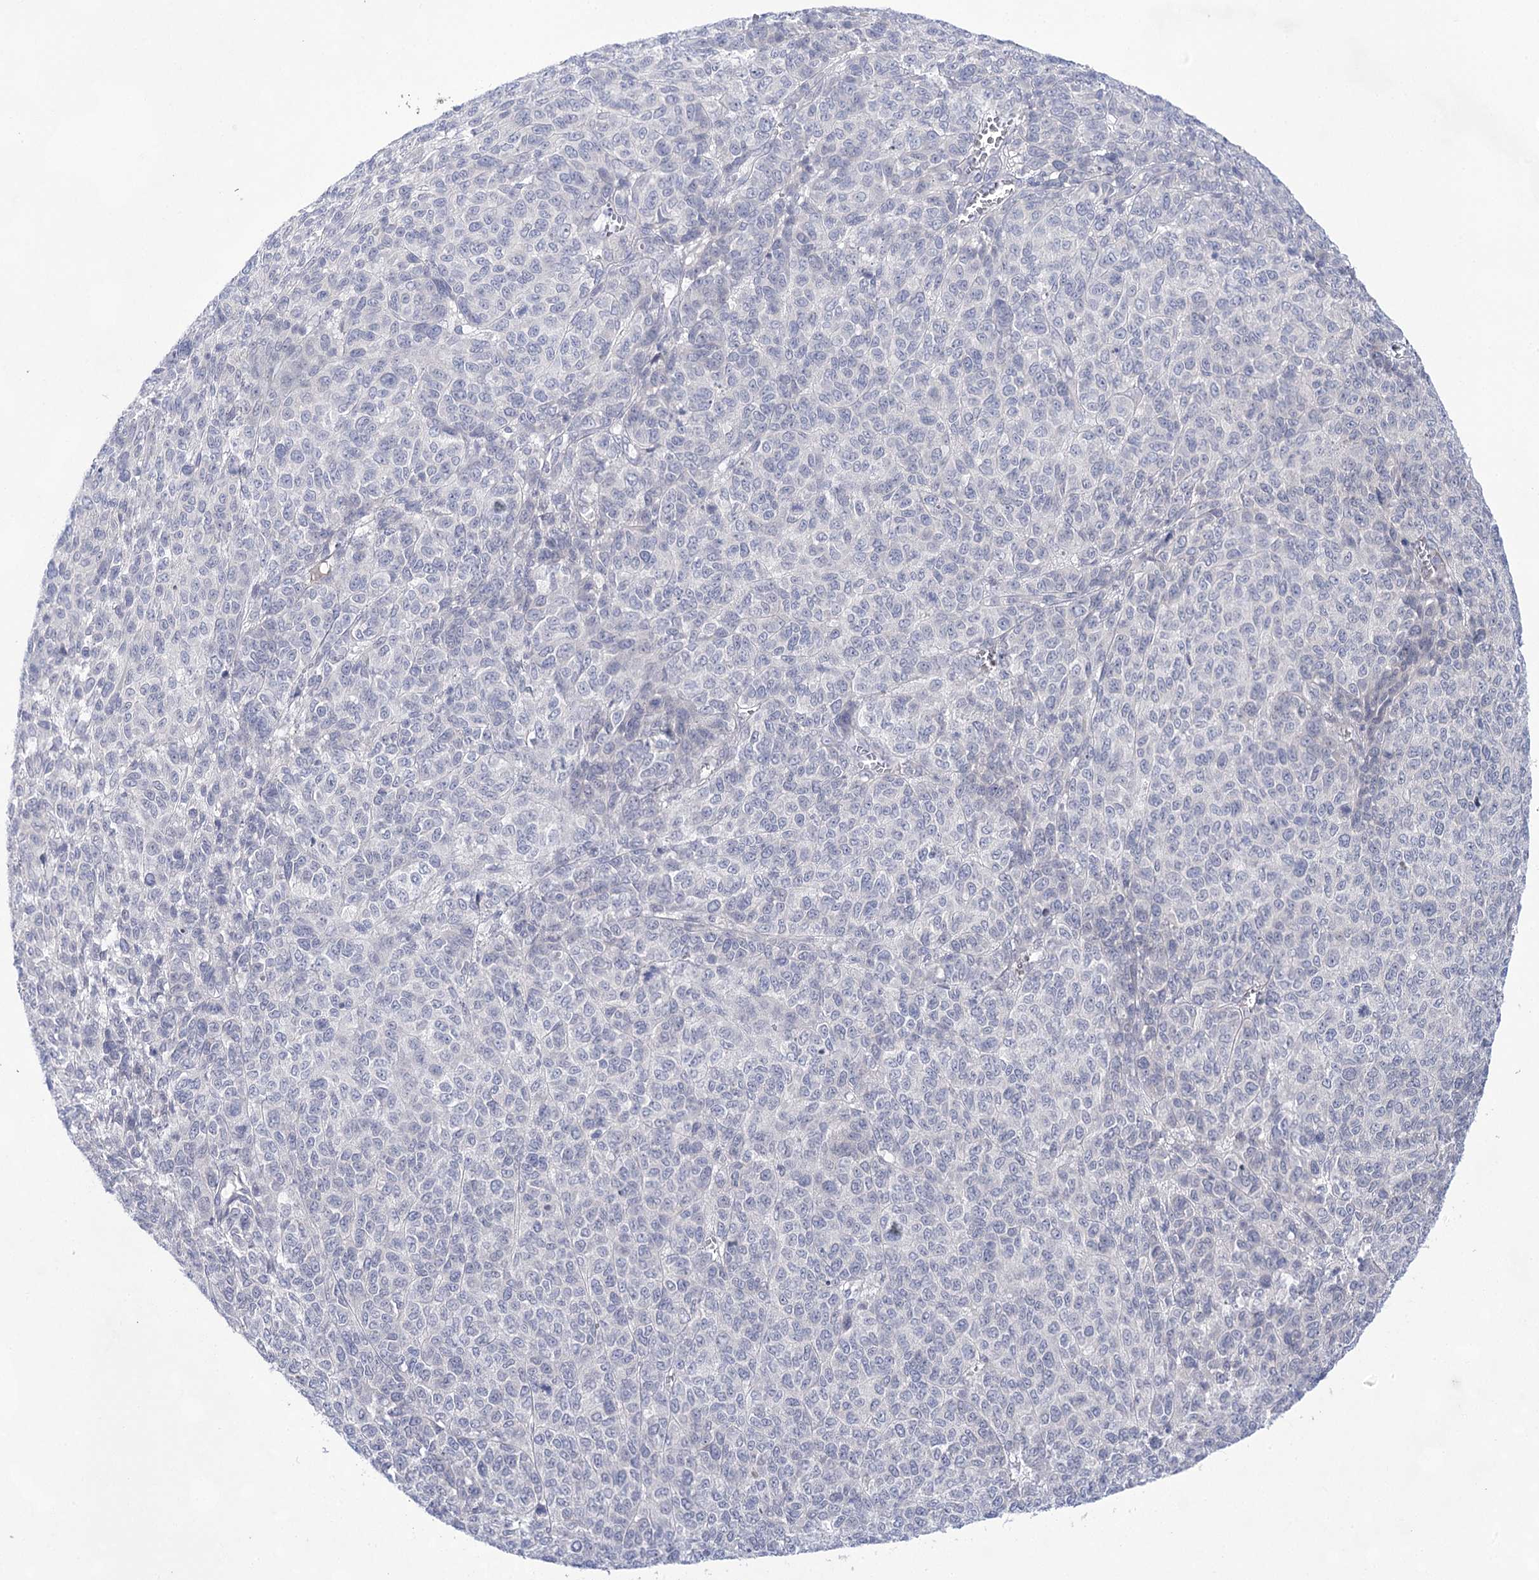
{"staining": {"intensity": "negative", "quantity": "none", "location": "none"}, "tissue": "melanoma", "cell_type": "Tumor cells", "image_type": "cancer", "snomed": [{"axis": "morphology", "description": "Malignant melanoma, NOS"}, {"axis": "topography", "description": "Skin"}], "caption": "A photomicrograph of malignant melanoma stained for a protein shows no brown staining in tumor cells.", "gene": "LALBA", "patient": {"sex": "male", "age": 49}}